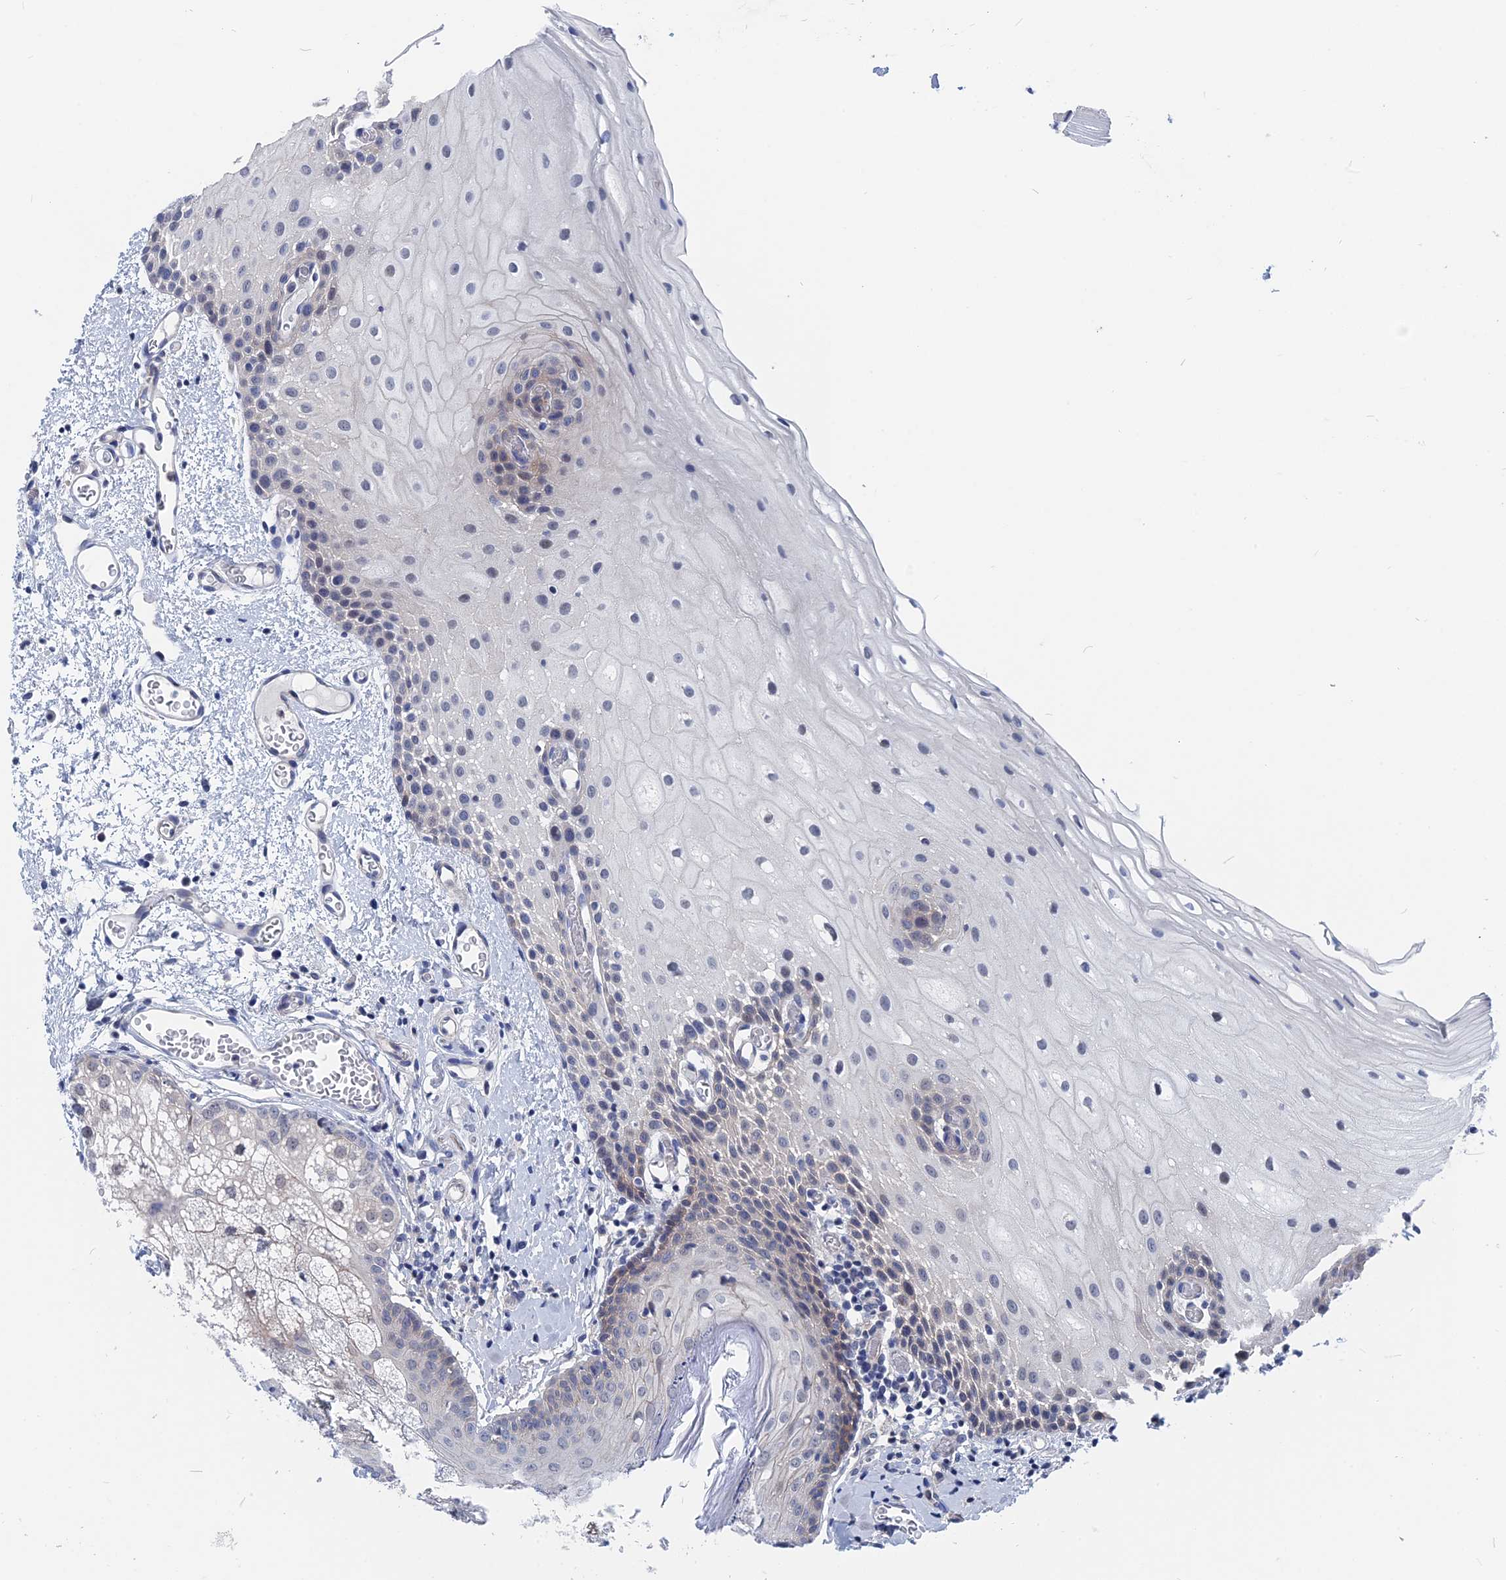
{"staining": {"intensity": "weak", "quantity": "<25%", "location": "cytoplasmic/membranous"}, "tissue": "oral mucosa", "cell_type": "Squamous epithelial cells", "image_type": "normal", "snomed": [{"axis": "morphology", "description": "Normal tissue, NOS"}, {"axis": "morphology", "description": "Squamous cell carcinoma, NOS"}, {"axis": "topography", "description": "Oral tissue"}, {"axis": "topography", "description": "Head-Neck"}], "caption": "The micrograph demonstrates no staining of squamous epithelial cells in normal oral mucosa.", "gene": "MARCHF3", "patient": {"sex": "female", "age": 70}}